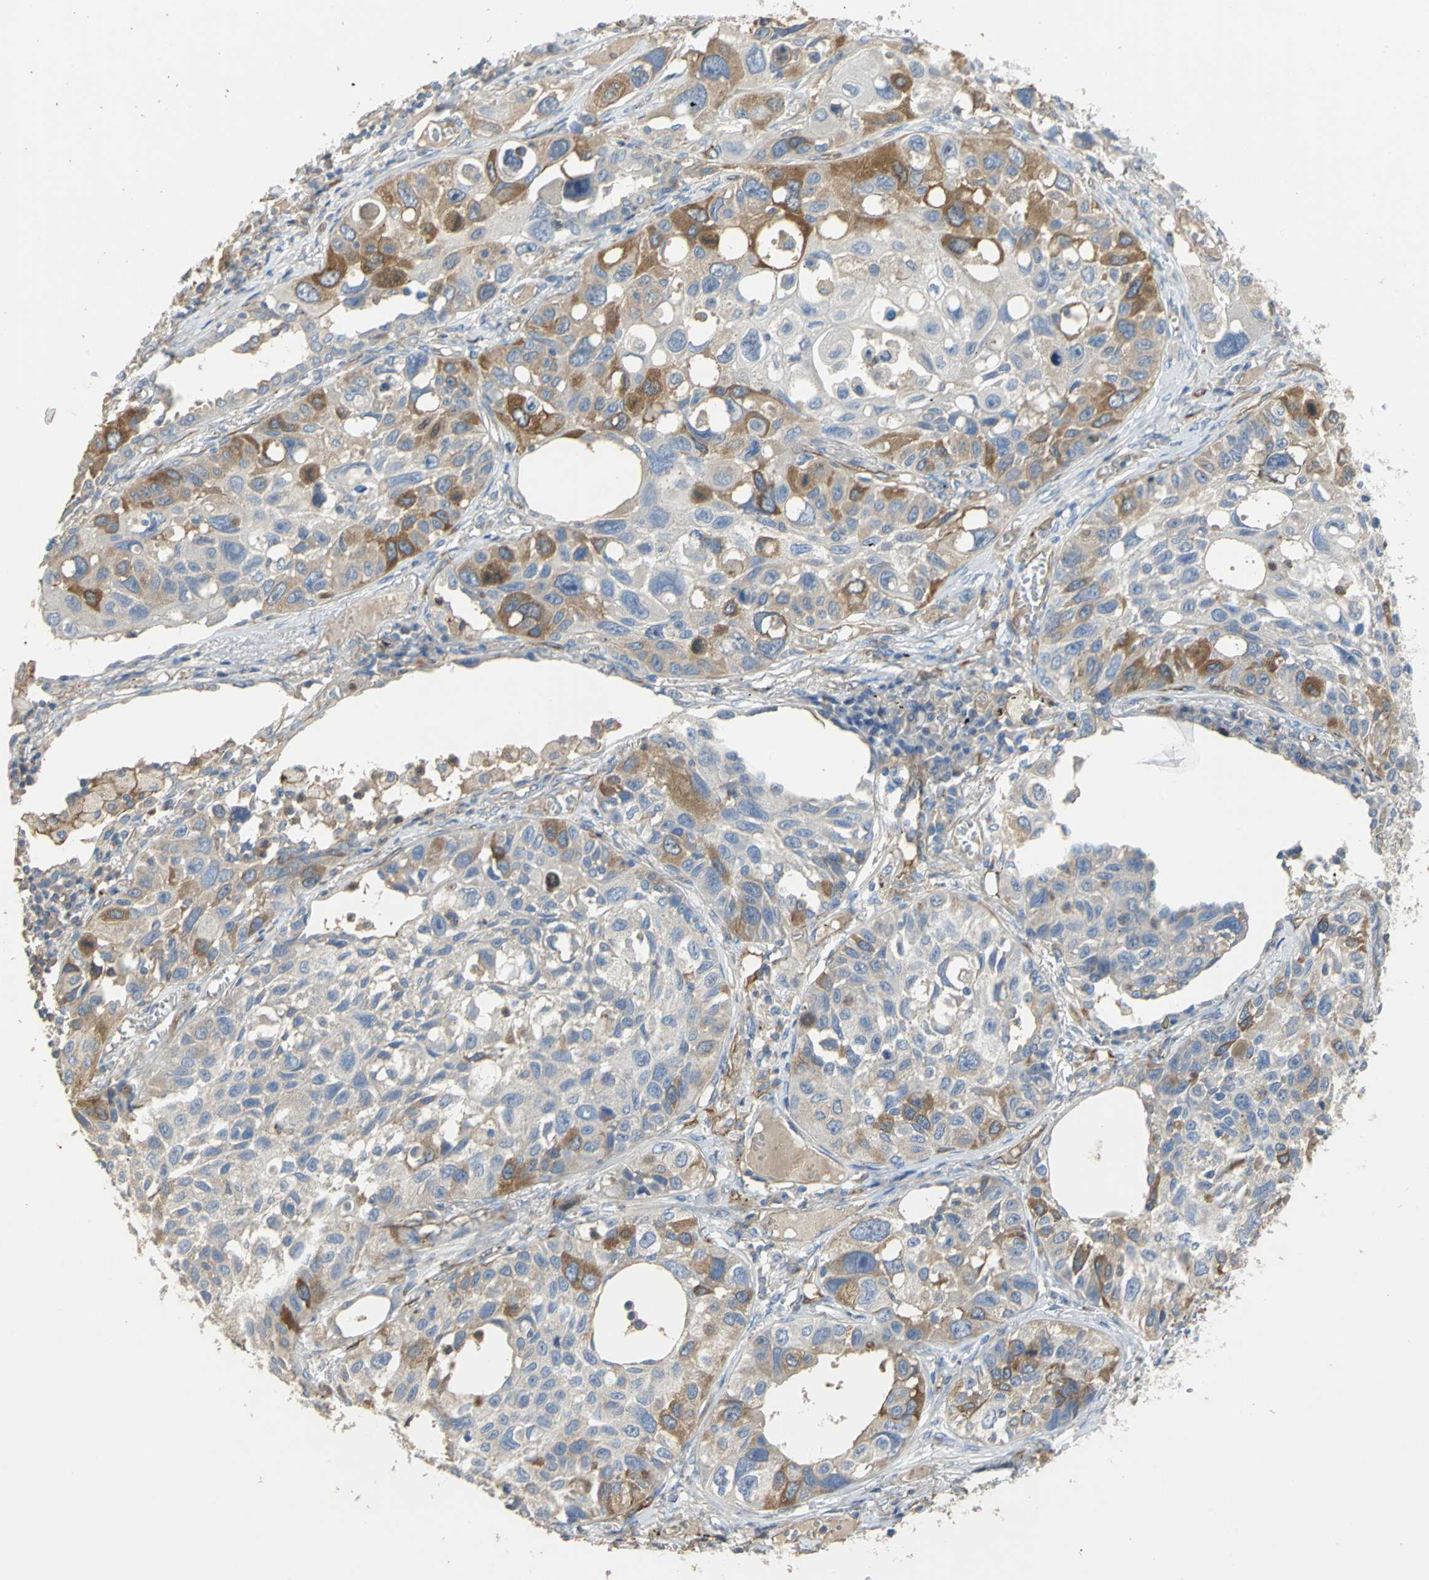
{"staining": {"intensity": "strong", "quantity": "<25%", "location": "cytoplasmic/membranous"}, "tissue": "lung cancer", "cell_type": "Tumor cells", "image_type": "cancer", "snomed": [{"axis": "morphology", "description": "Squamous cell carcinoma, NOS"}, {"axis": "topography", "description": "Lung"}], "caption": "Immunohistochemistry (DAB) staining of lung squamous cell carcinoma shows strong cytoplasmic/membranous protein positivity in approximately <25% of tumor cells.", "gene": "DLGAP5", "patient": {"sex": "male", "age": 71}}